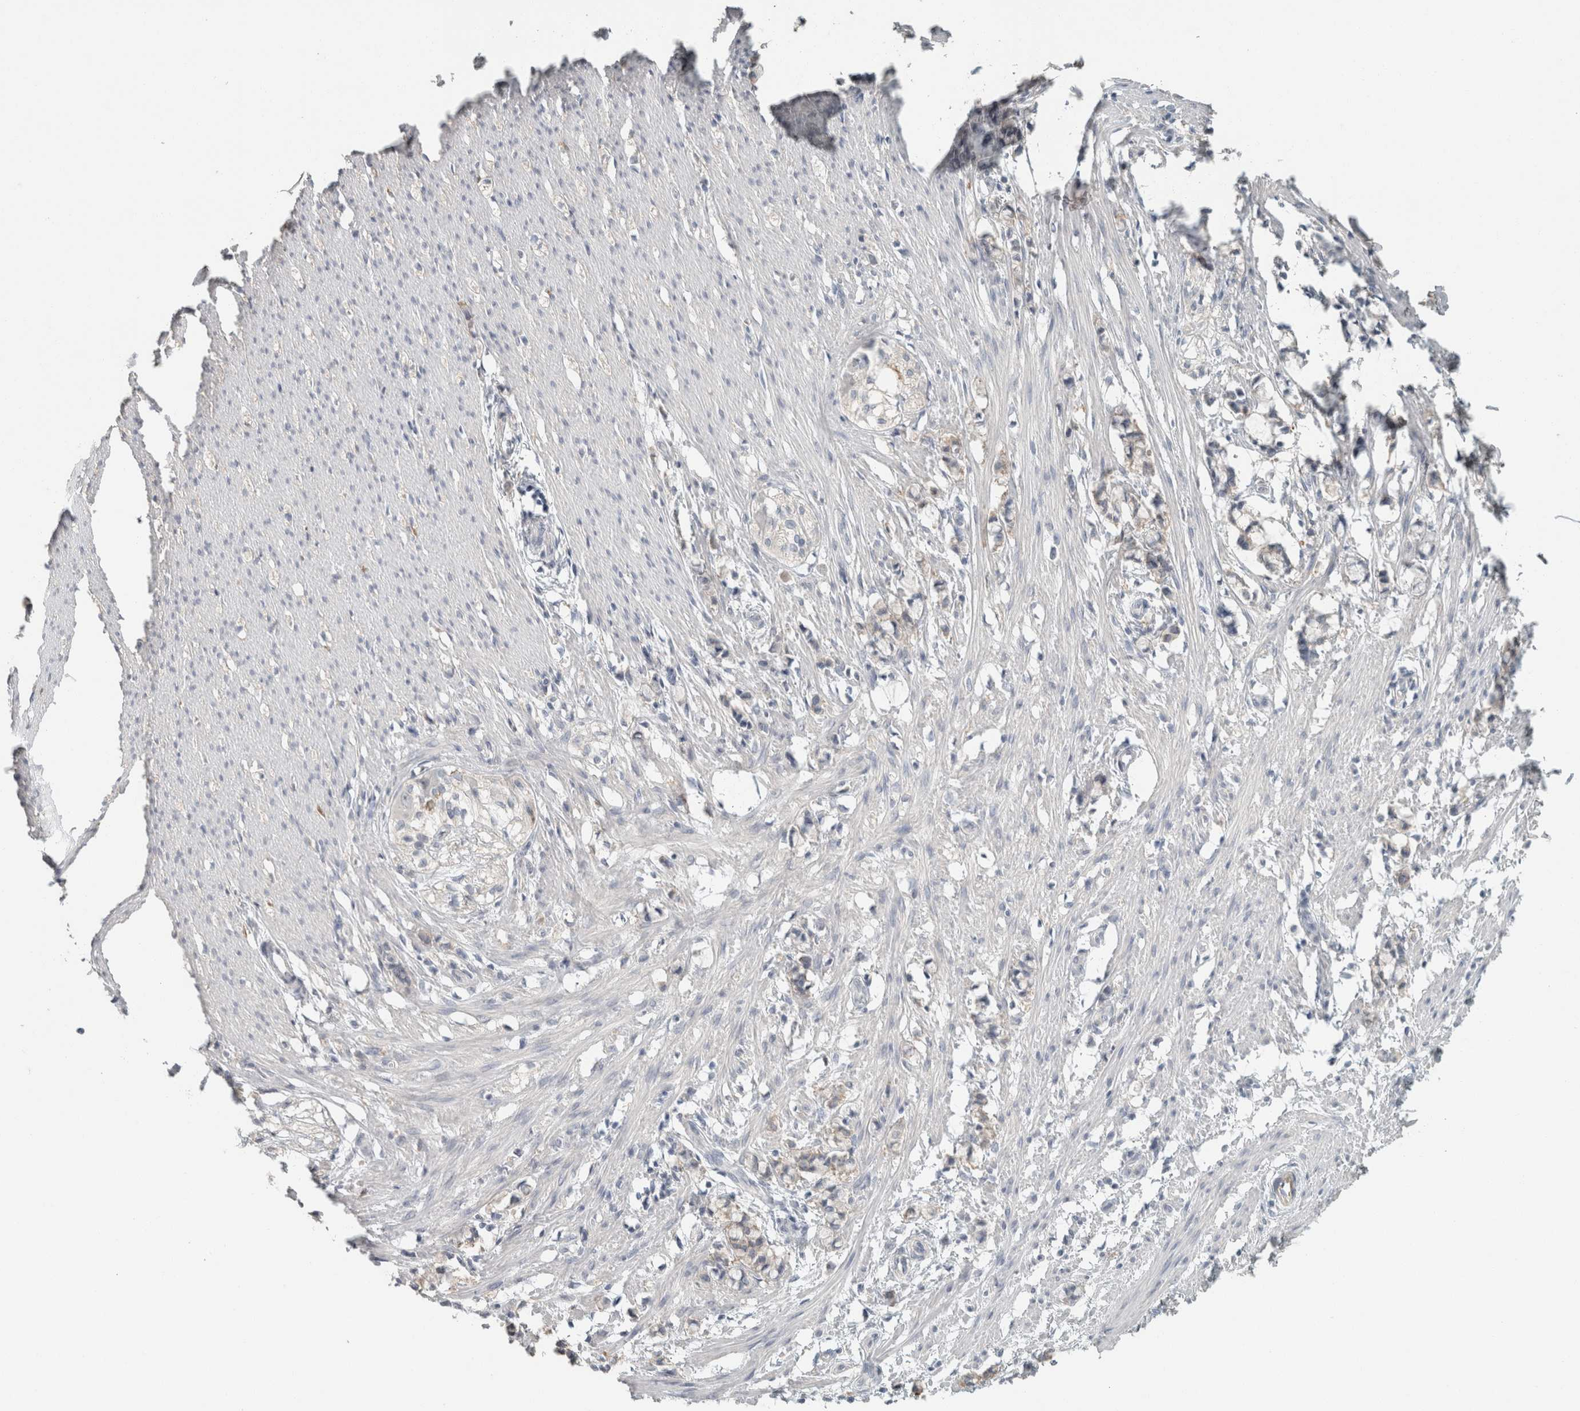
{"staining": {"intensity": "negative", "quantity": "none", "location": "none"}, "tissue": "smooth muscle", "cell_type": "Smooth muscle cells", "image_type": "normal", "snomed": [{"axis": "morphology", "description": "Normal tissue, NOS"}, {"axis": "morphology", "description": "Adenocarcinoma, NOS"}, {"axis": "topography", "description": "Smooth muscle"}, {"axis": "topography", "description": "Colon"}], "caption": "DAB (3,3'-diaminobenzidine) immunohistochemical staining of normal human smooth muscle exhibits no significant expression in smooth muscle cells.", "gene": "SCIN", "patient": {"sex": "male", "age": 14}}